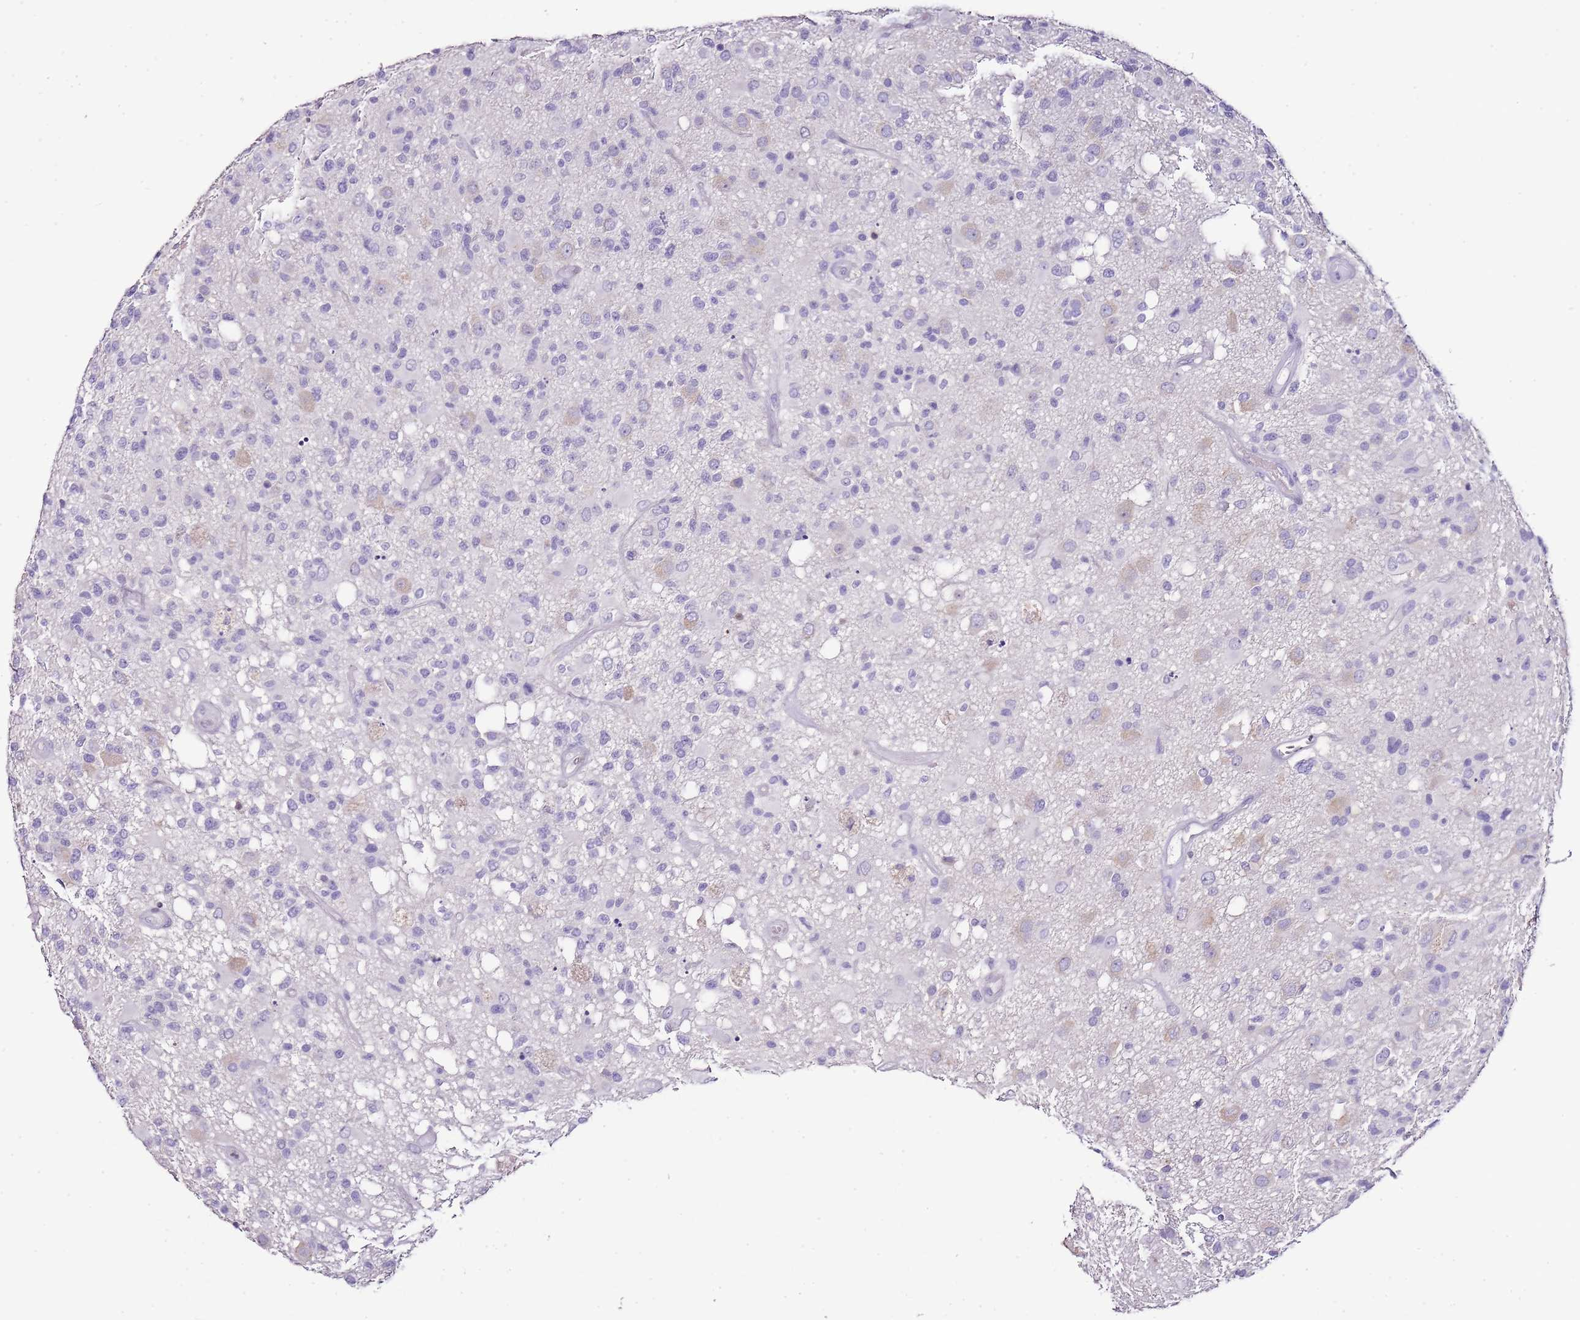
{"staining": {"intensity": "negative", "quantity": "none", "location": "none"}, "tissue": "glioma", "cell_type": "Tumor cells", "image_type": "cancer", "snomed": [{"axis": "morphology", "description": "Glioma, malignant, High grade"}, {"axis": "morphology", "description": "Glioblastoma, NOS"}, {"axis": "topography", "description": "Brain"}], "caption": "There is no significant expression in tumor cells of glioblastoma.", "gene": "ZBP1", "patient": {"sex": "male", "age": 60}}